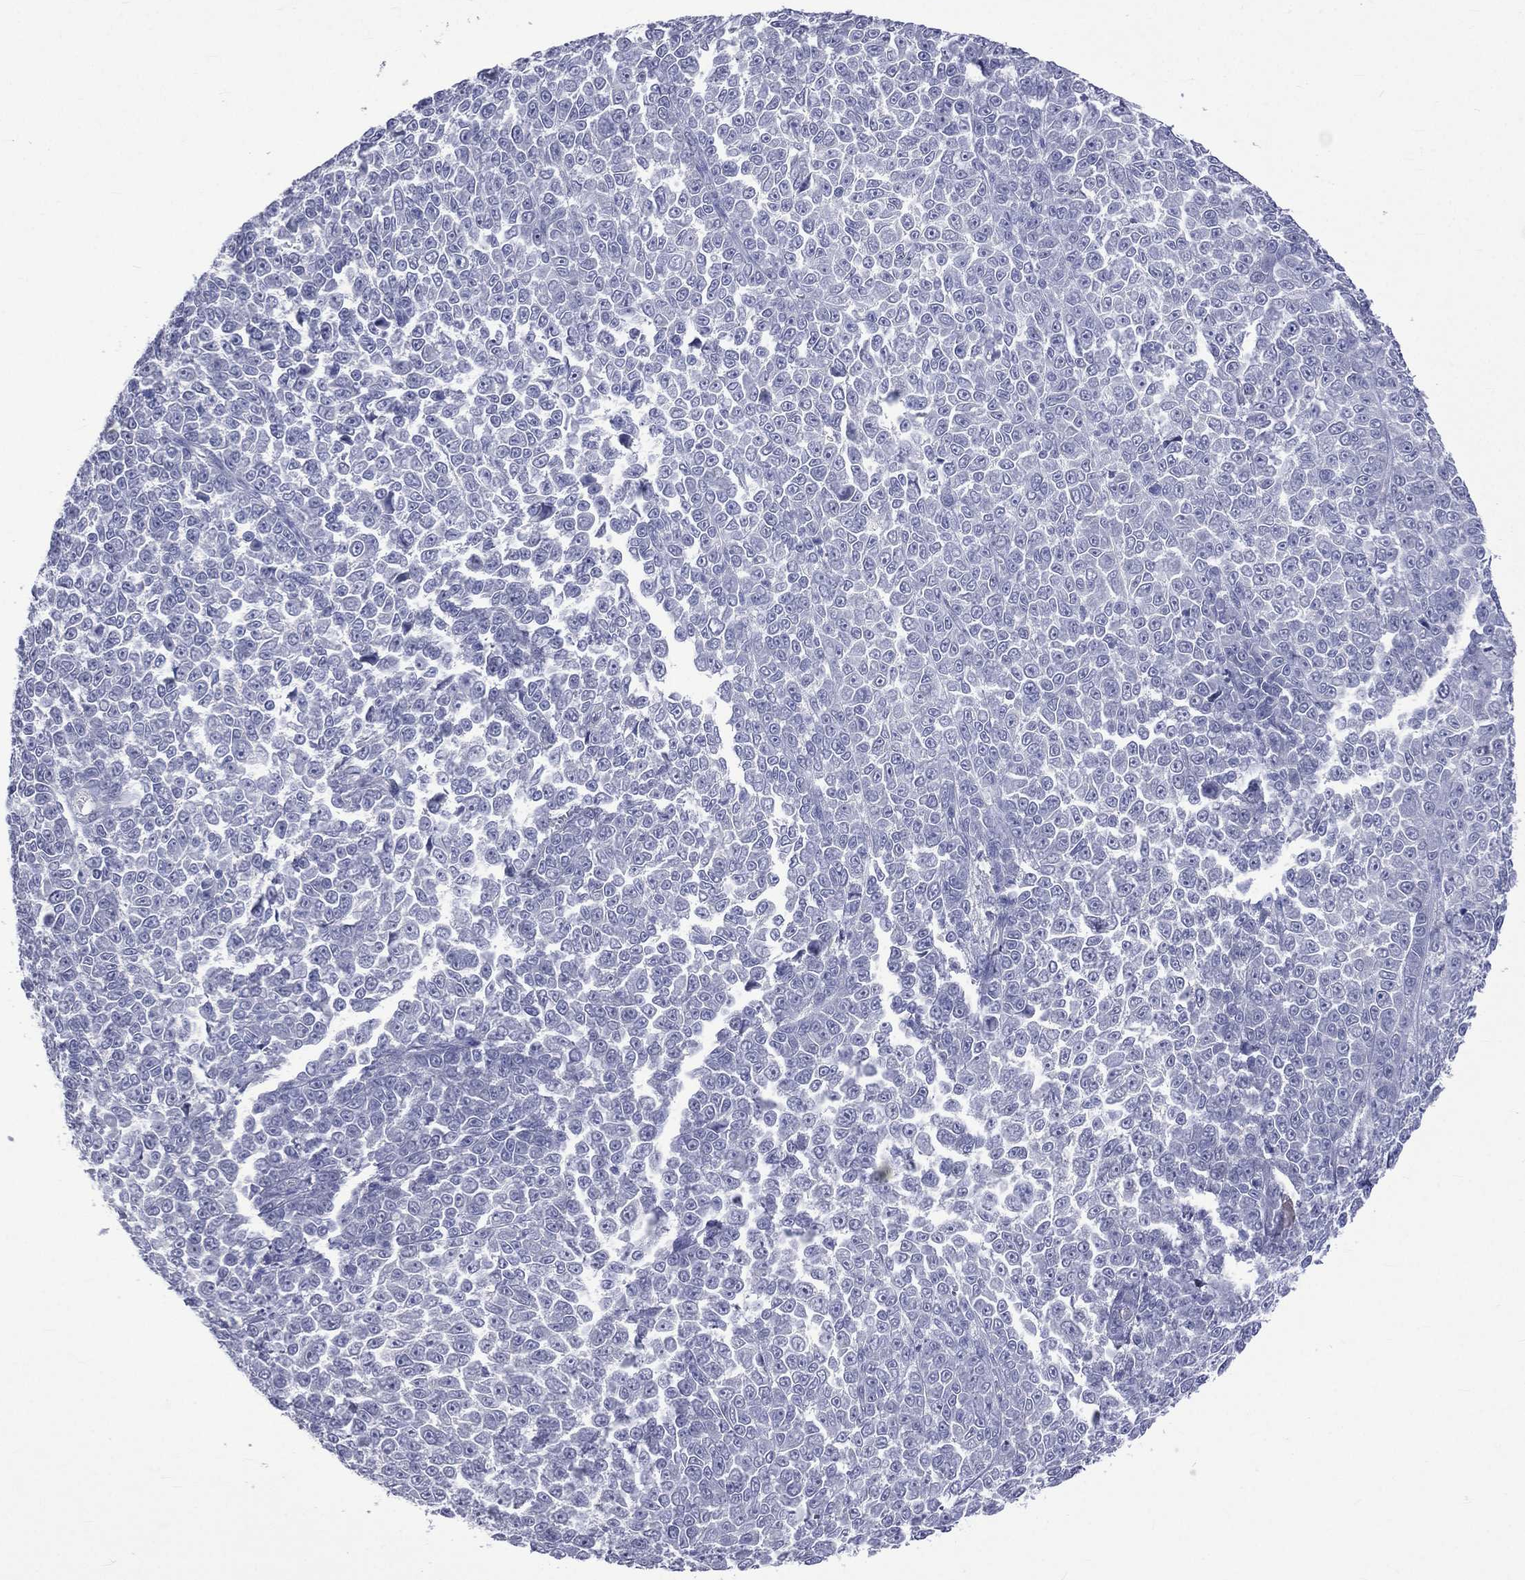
{"staining": {"intensity": "negative", "quantity": "none", "location": "none"}, "tissue": "melanoma", "cell_type": "Tumor cells", "image_type": "cancer", "snomed": [{"axis": "morphology", "description": "Malignant melanoma, NOS"}, {"axis": "topography", "description": "Skin"}], "caption": "Tumor cells are negative for protein expression in human malignant melanoma.", "gene": "ELANE", "patient": {"sex": "female", "age": 95}}